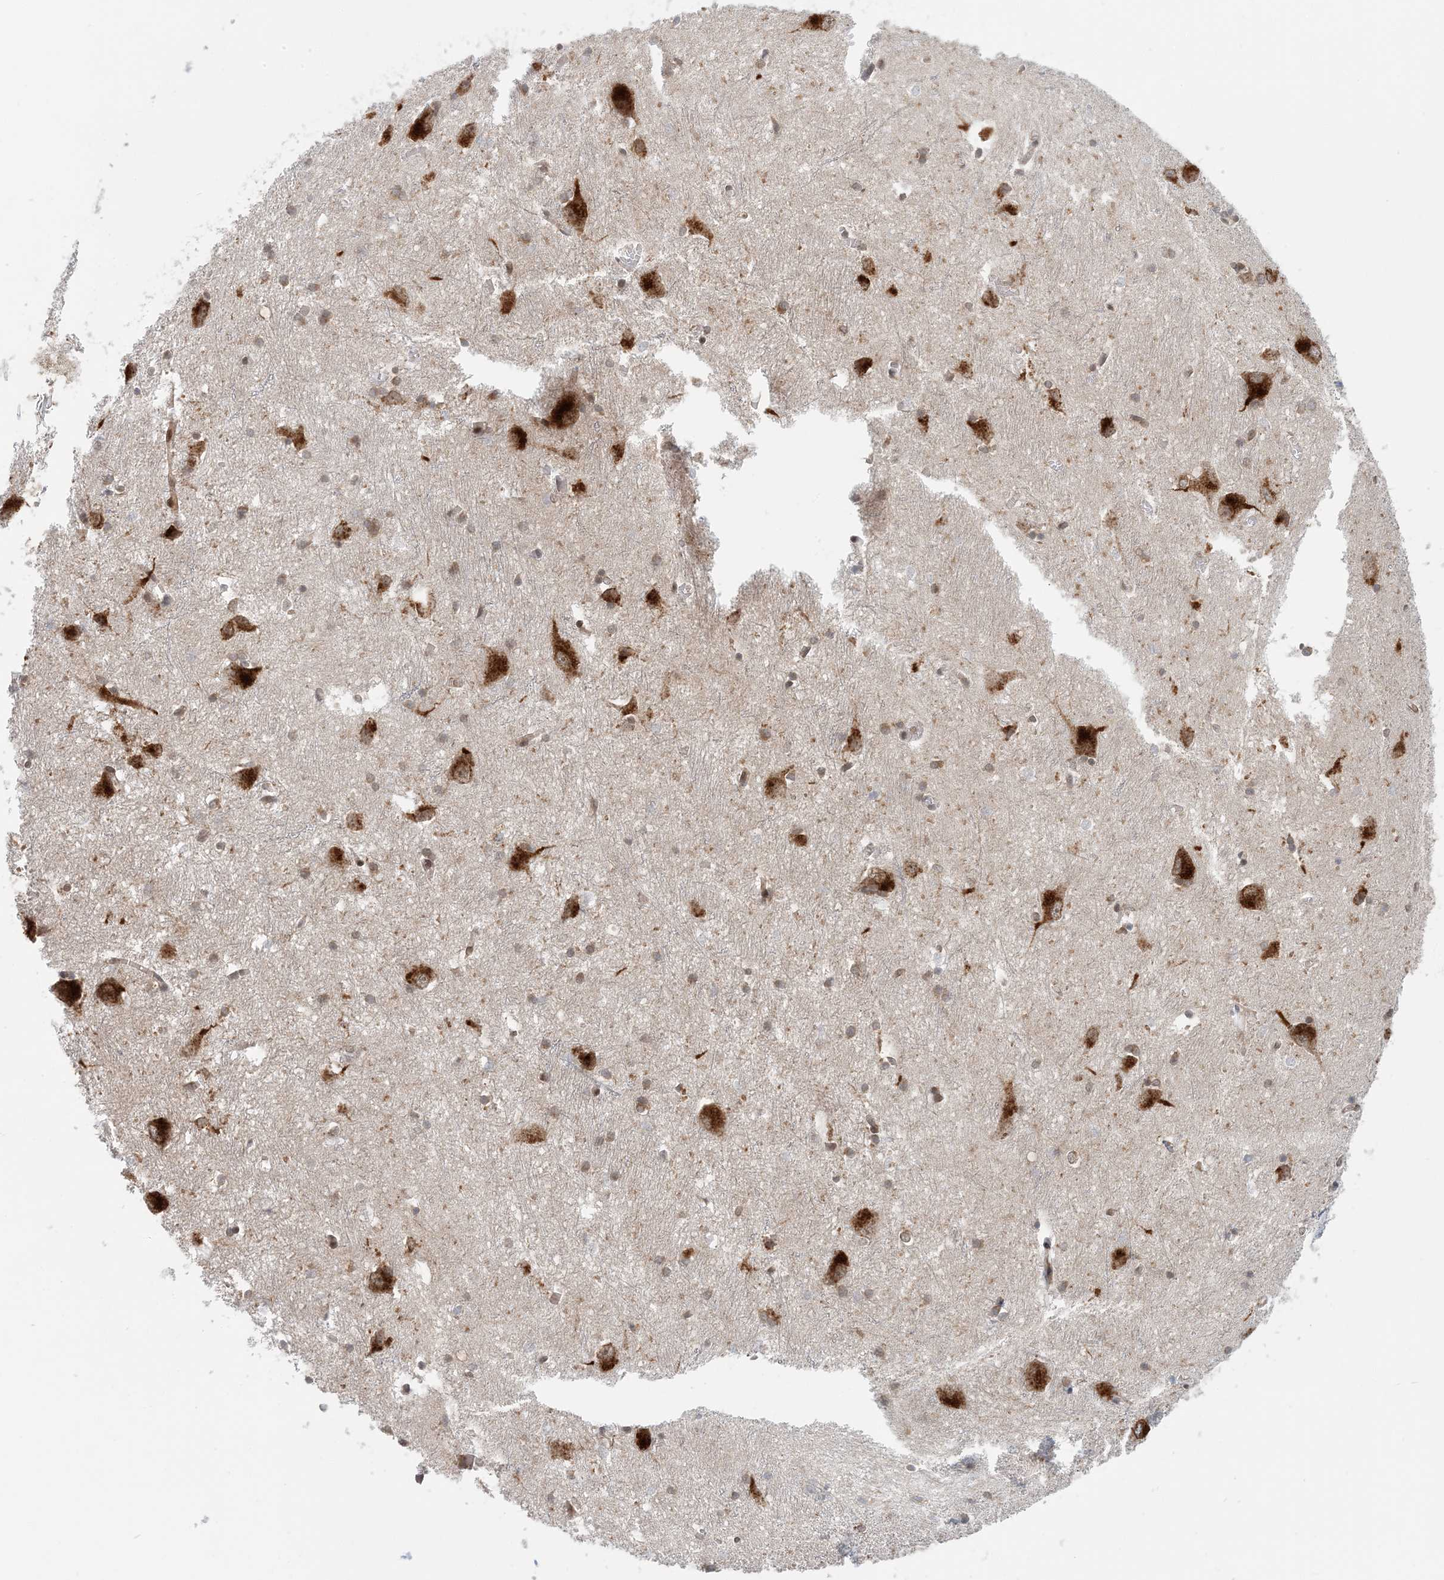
{"staining": {"intensity": "strong", "quantity": "25%-75%", "location": "cytoplasmic/membranous"}, "tissue": "caudate", "cell_type": "Glial cells", "image_type": "normal", "snomed": [{"axis": "morphology", "description": "Normal tissue, NOS"}, {"axis": "topography", "description": "Lateral ventricle wall"}], "caption": "The micrograph displays immunohistochemical staining of normal caudate. There is strong cytoplasmic/membranous expression is present in about 25%-75% of glial cells.", "gene": "ATP13A2", "patient": {"sex": "male", "age": 37}}